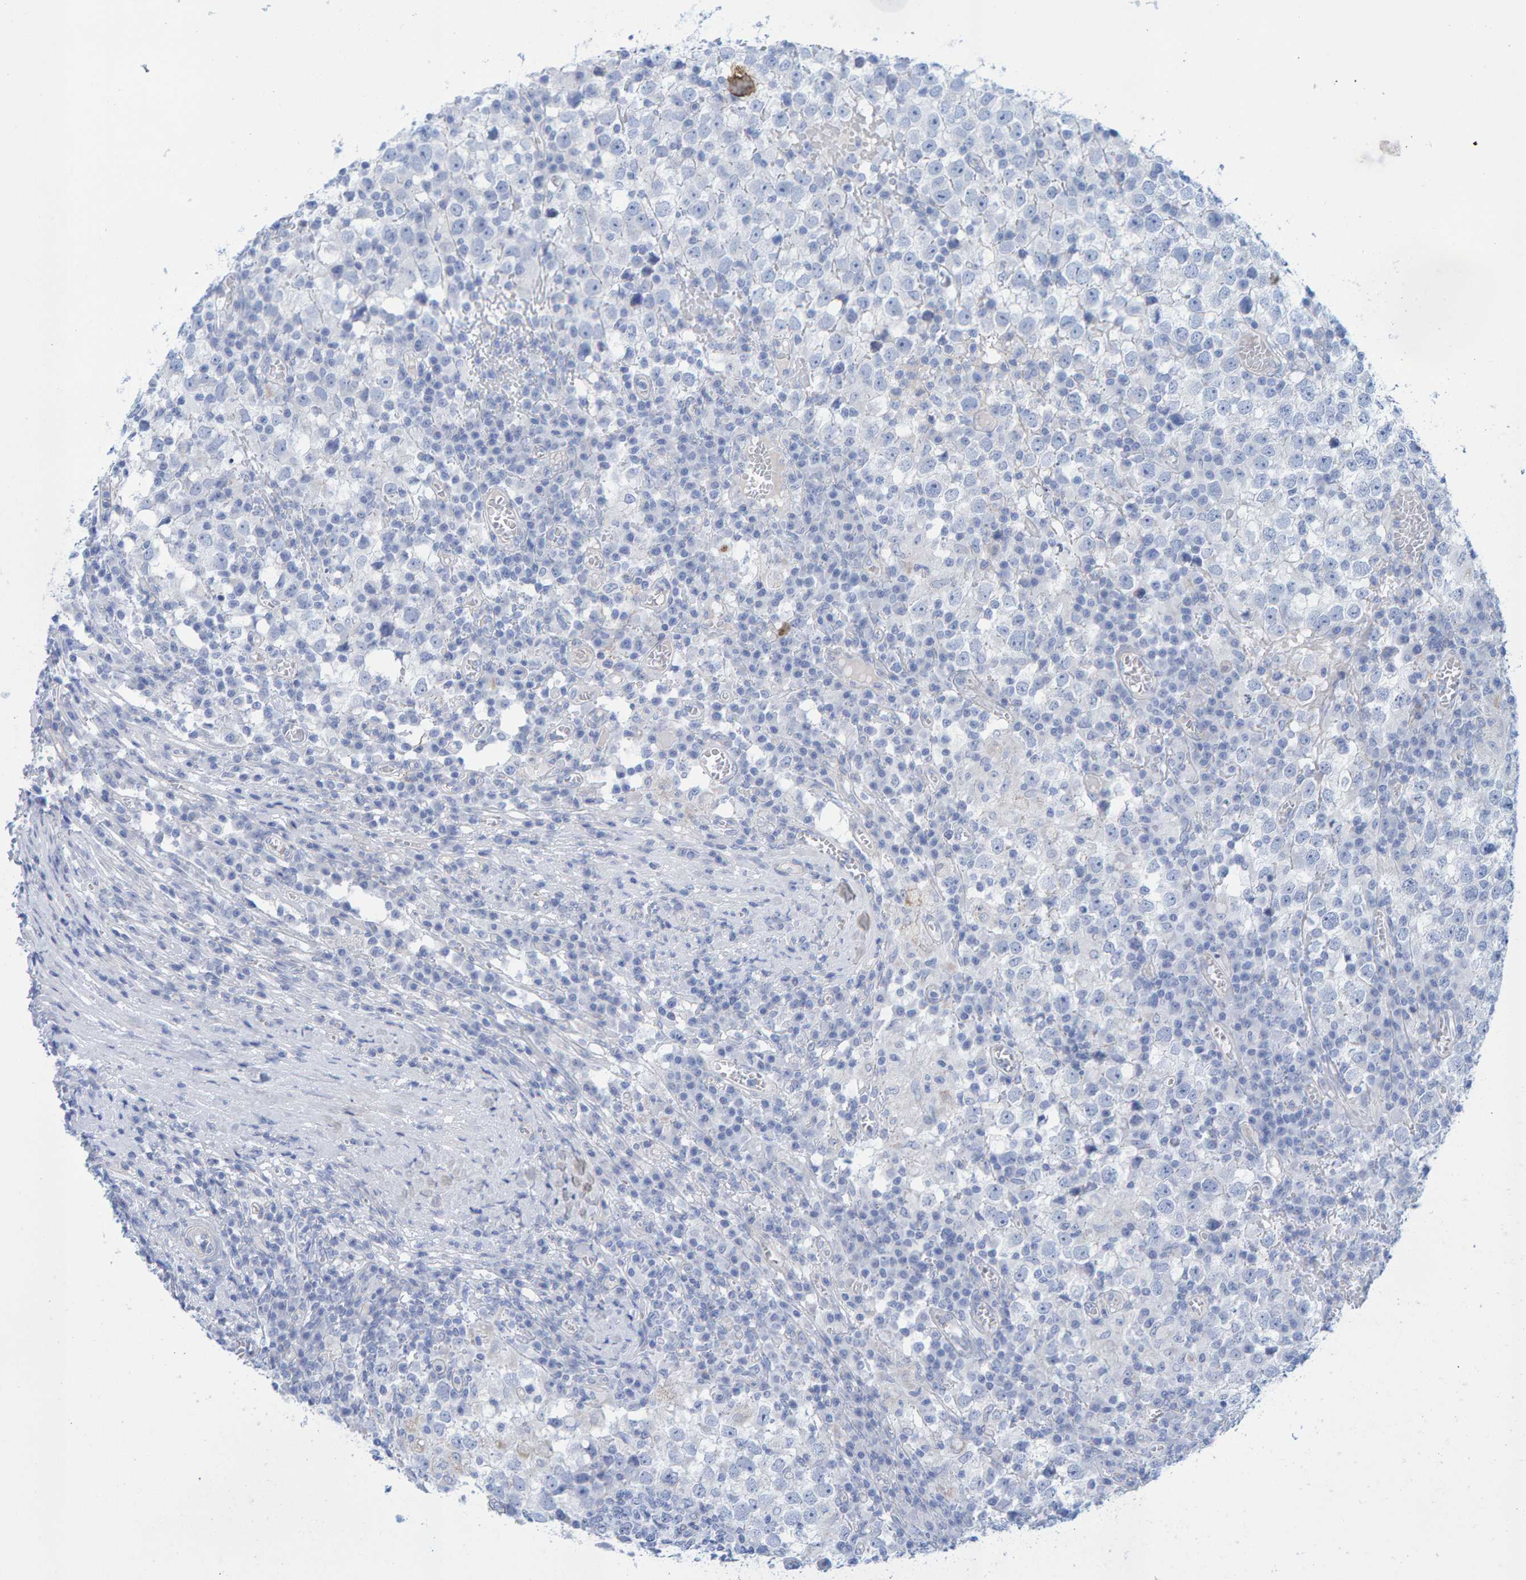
{"staining": {"intensity": "negative", "quantity": "none", "location": "none"}, "tissue": "testis cancer", "cell_type": "Tumor cells", "image_type": "cancer", "snomed": [{"axis": "morphology", "description": "Seminoma, NOS"}, {"axis": "topography", "description": "Testis"}], "caption": "DAB immunohistochemical staining of testis cancer (seminoma) shows no significant expression in tumor cells.", "gene": "JAKMIP3", "patient": {"sex": "male", "age": 65}}